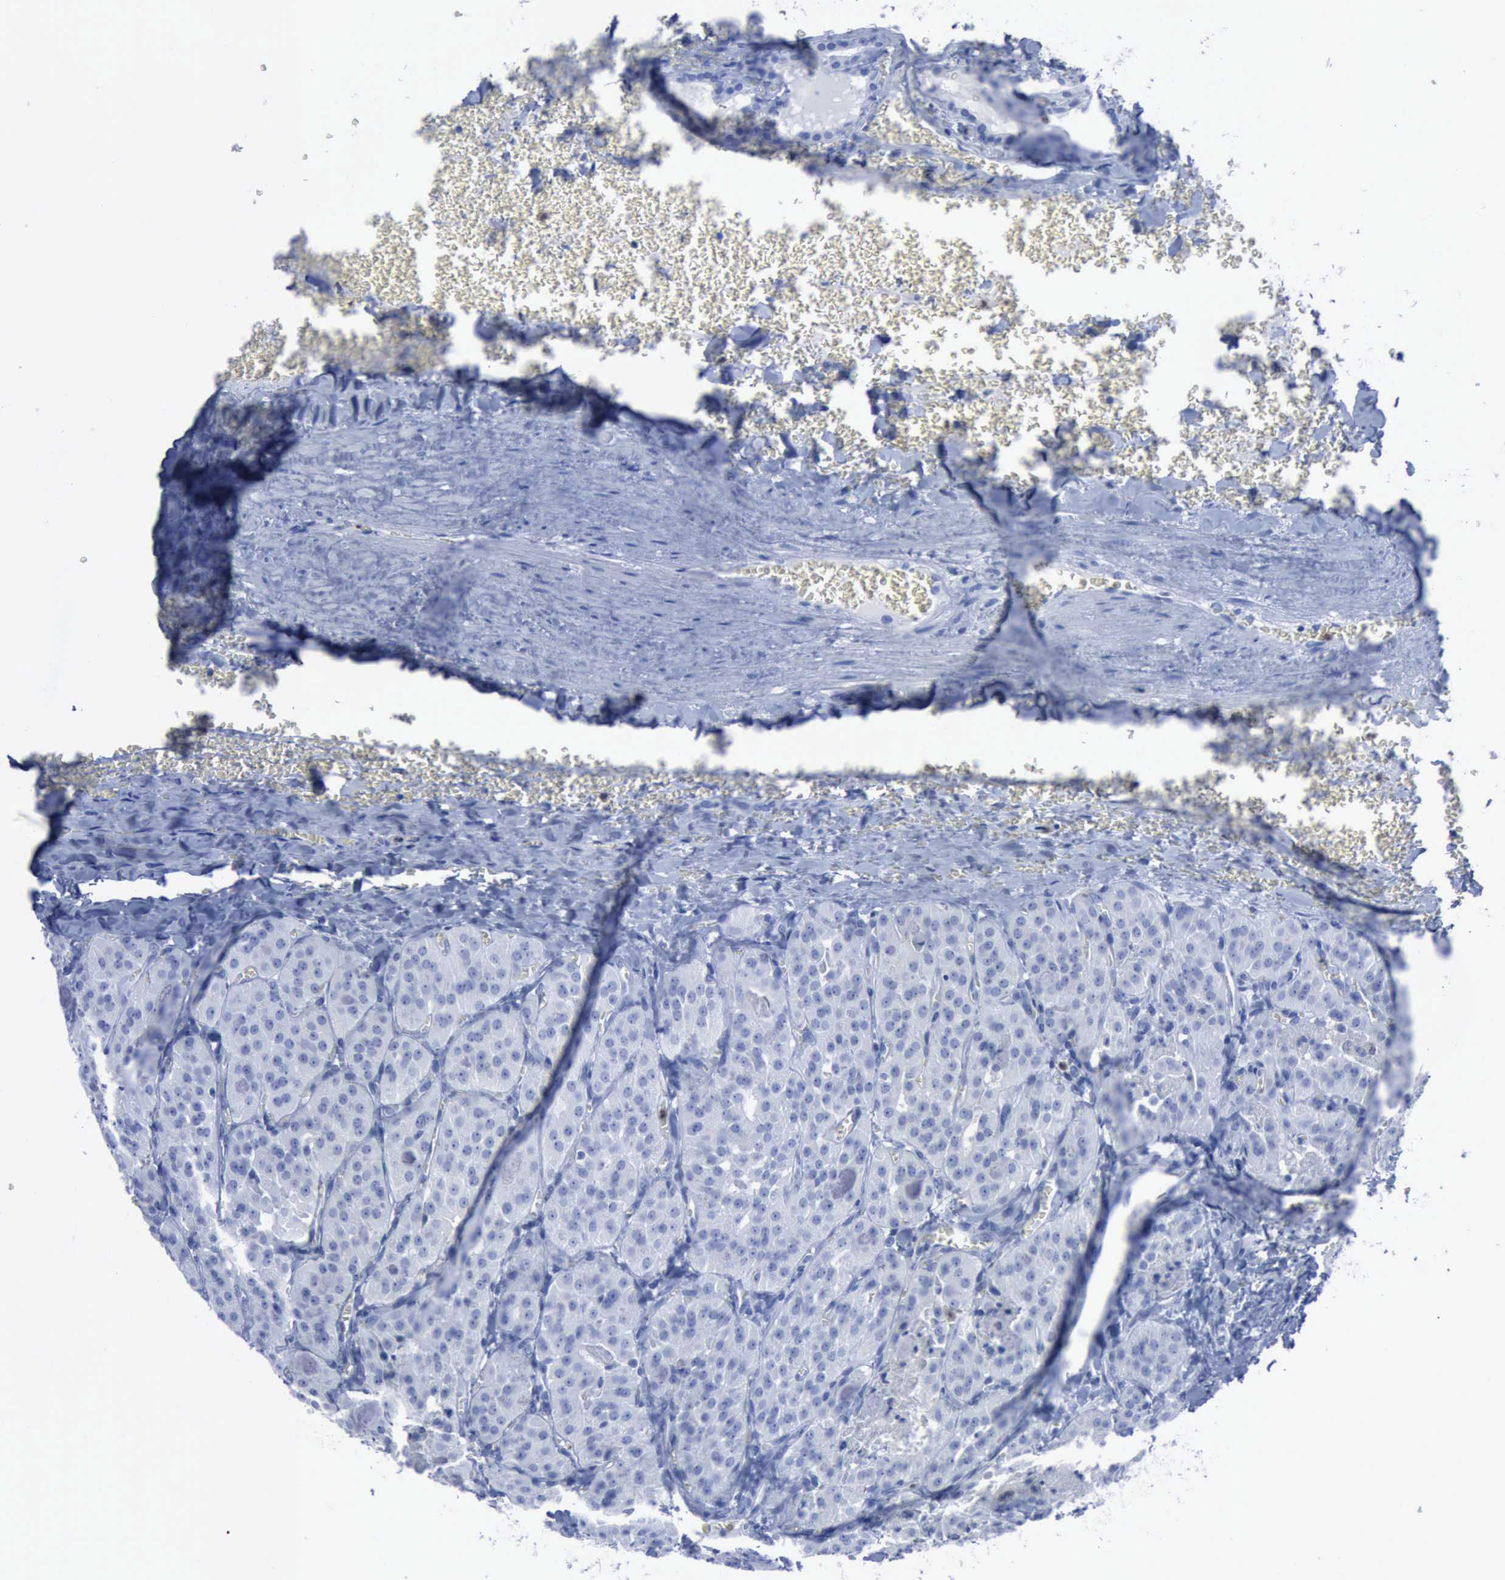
{"staining": {"intensity": "negative", "quantity": "none", "location": "none"}, "tissue": "thyroid cancer", "cell_type": "Tumor cells", "image_type": "cancer", "snomed": [{"axis": "morphology", "description": "Carcinoma, NOS"}, {"axis": "topography", "description": "Thyroid gland"}], "caption": "This is a image of immunohistochemistry (IHC) staining of carcinoma (thyroid), which shows no staining in tumor cells. (Immunohistochemistry (ihc), brightfield microscopy, high magnification).", "gene": "CSTA", "patient": {"sex": "male", "age": 76}}